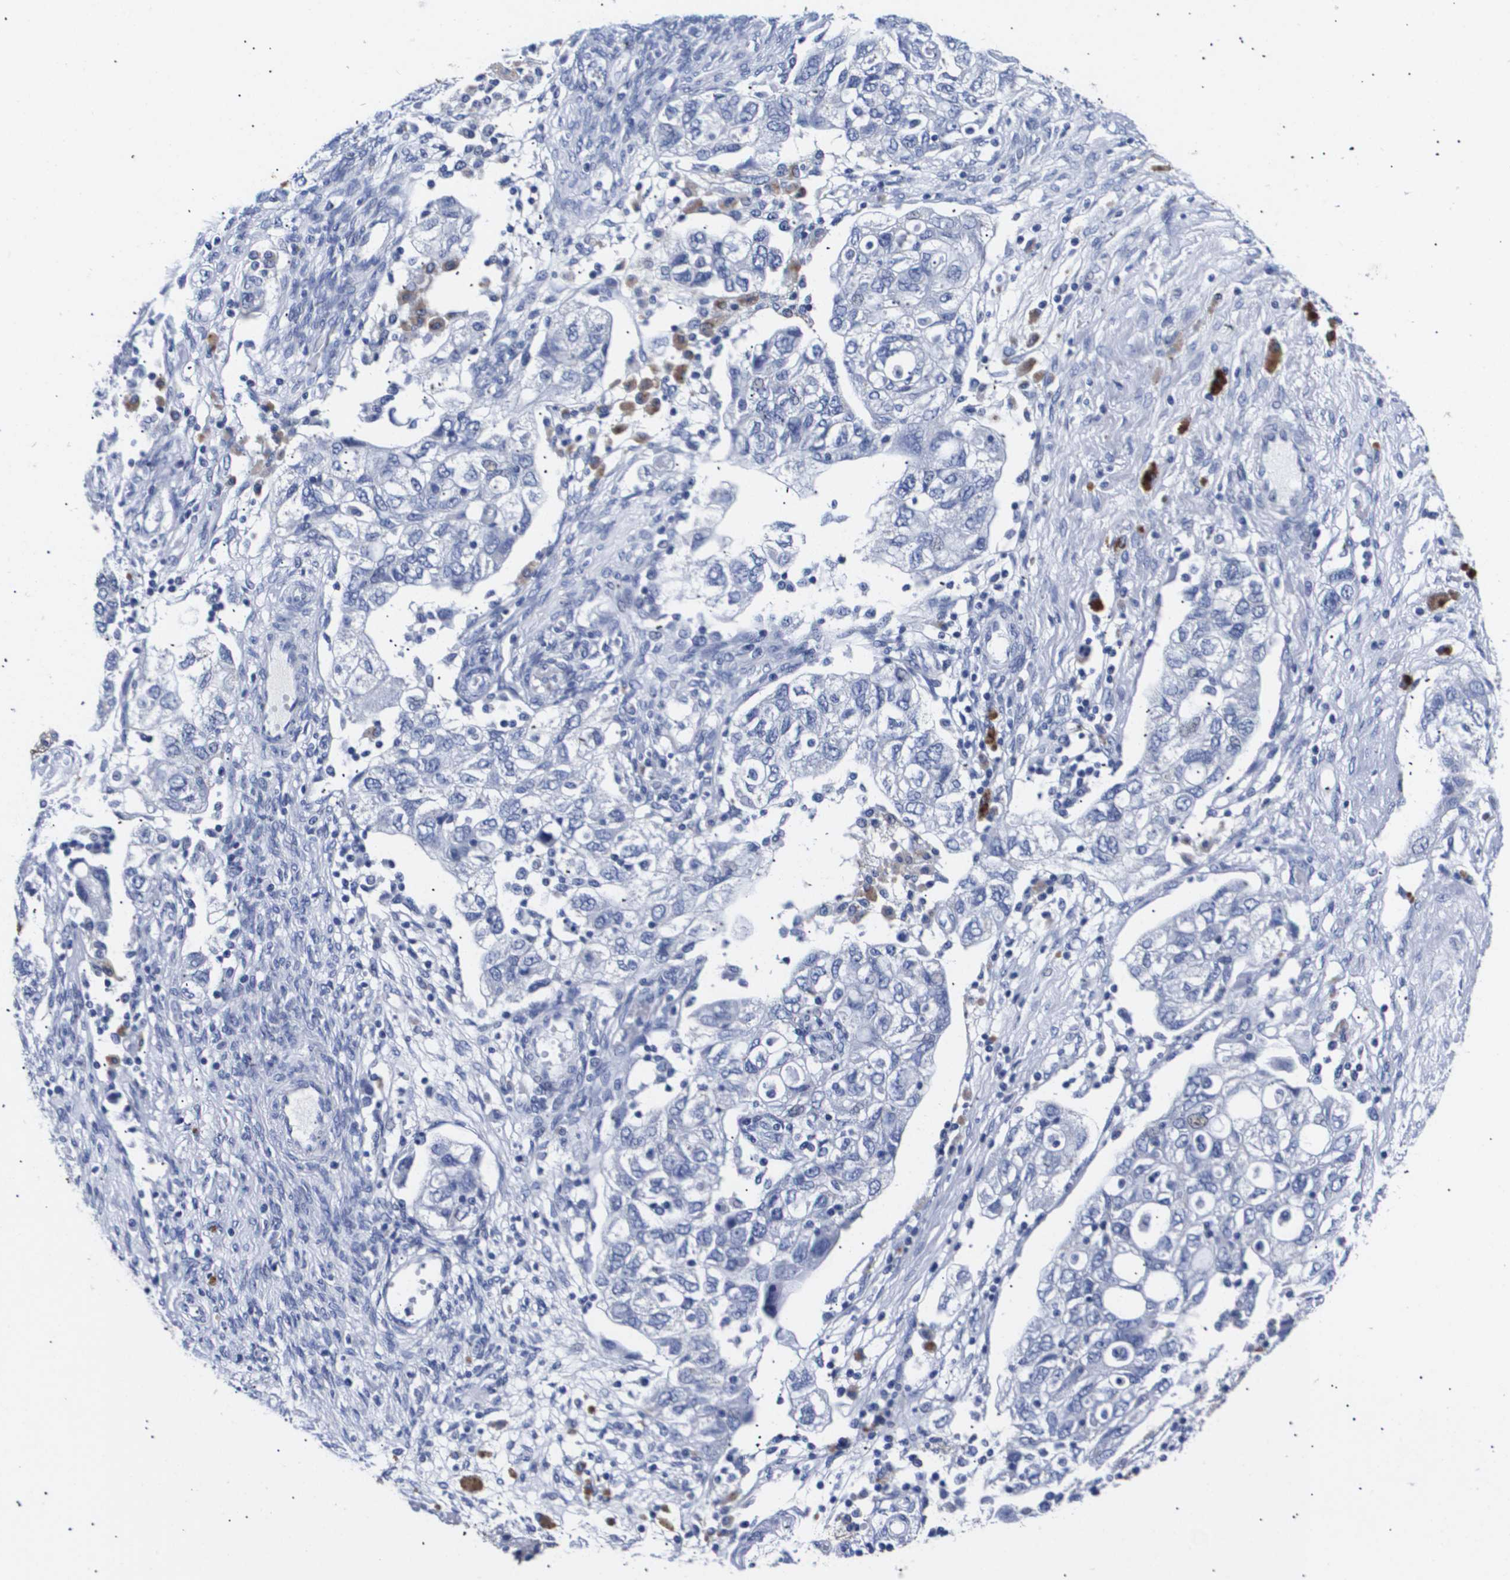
{"staining": {"intensity": "negative", "quantity": "none", "location": "none"}, "tissue": "ovarian cancer", "cell_type": "Tumor cells", "image_type": "cancer", "snomed": [{"axis": "morphology", "description": "Carcinoma, NOS"}, {"axis": "morphology", "description": "Cystadenocarcinoma, serous, NOS"}, {"axis": "topography", "description": "Ovary"}], "caption": "High magnification brightfield microscopy of serous cystadenocarcinoma (ovarian) stained with DAB (brown) and counterstained with hematoxylin (blue): tumor cells show no significant expression. The staining was performed using DAB to visualize the protein expression in brown, while the nuclei were stained in blue with hematoxylin (Magnification: 20x).", "gene": "ATP6V0A4", "patient": {"sex": "female", "age": 69}}